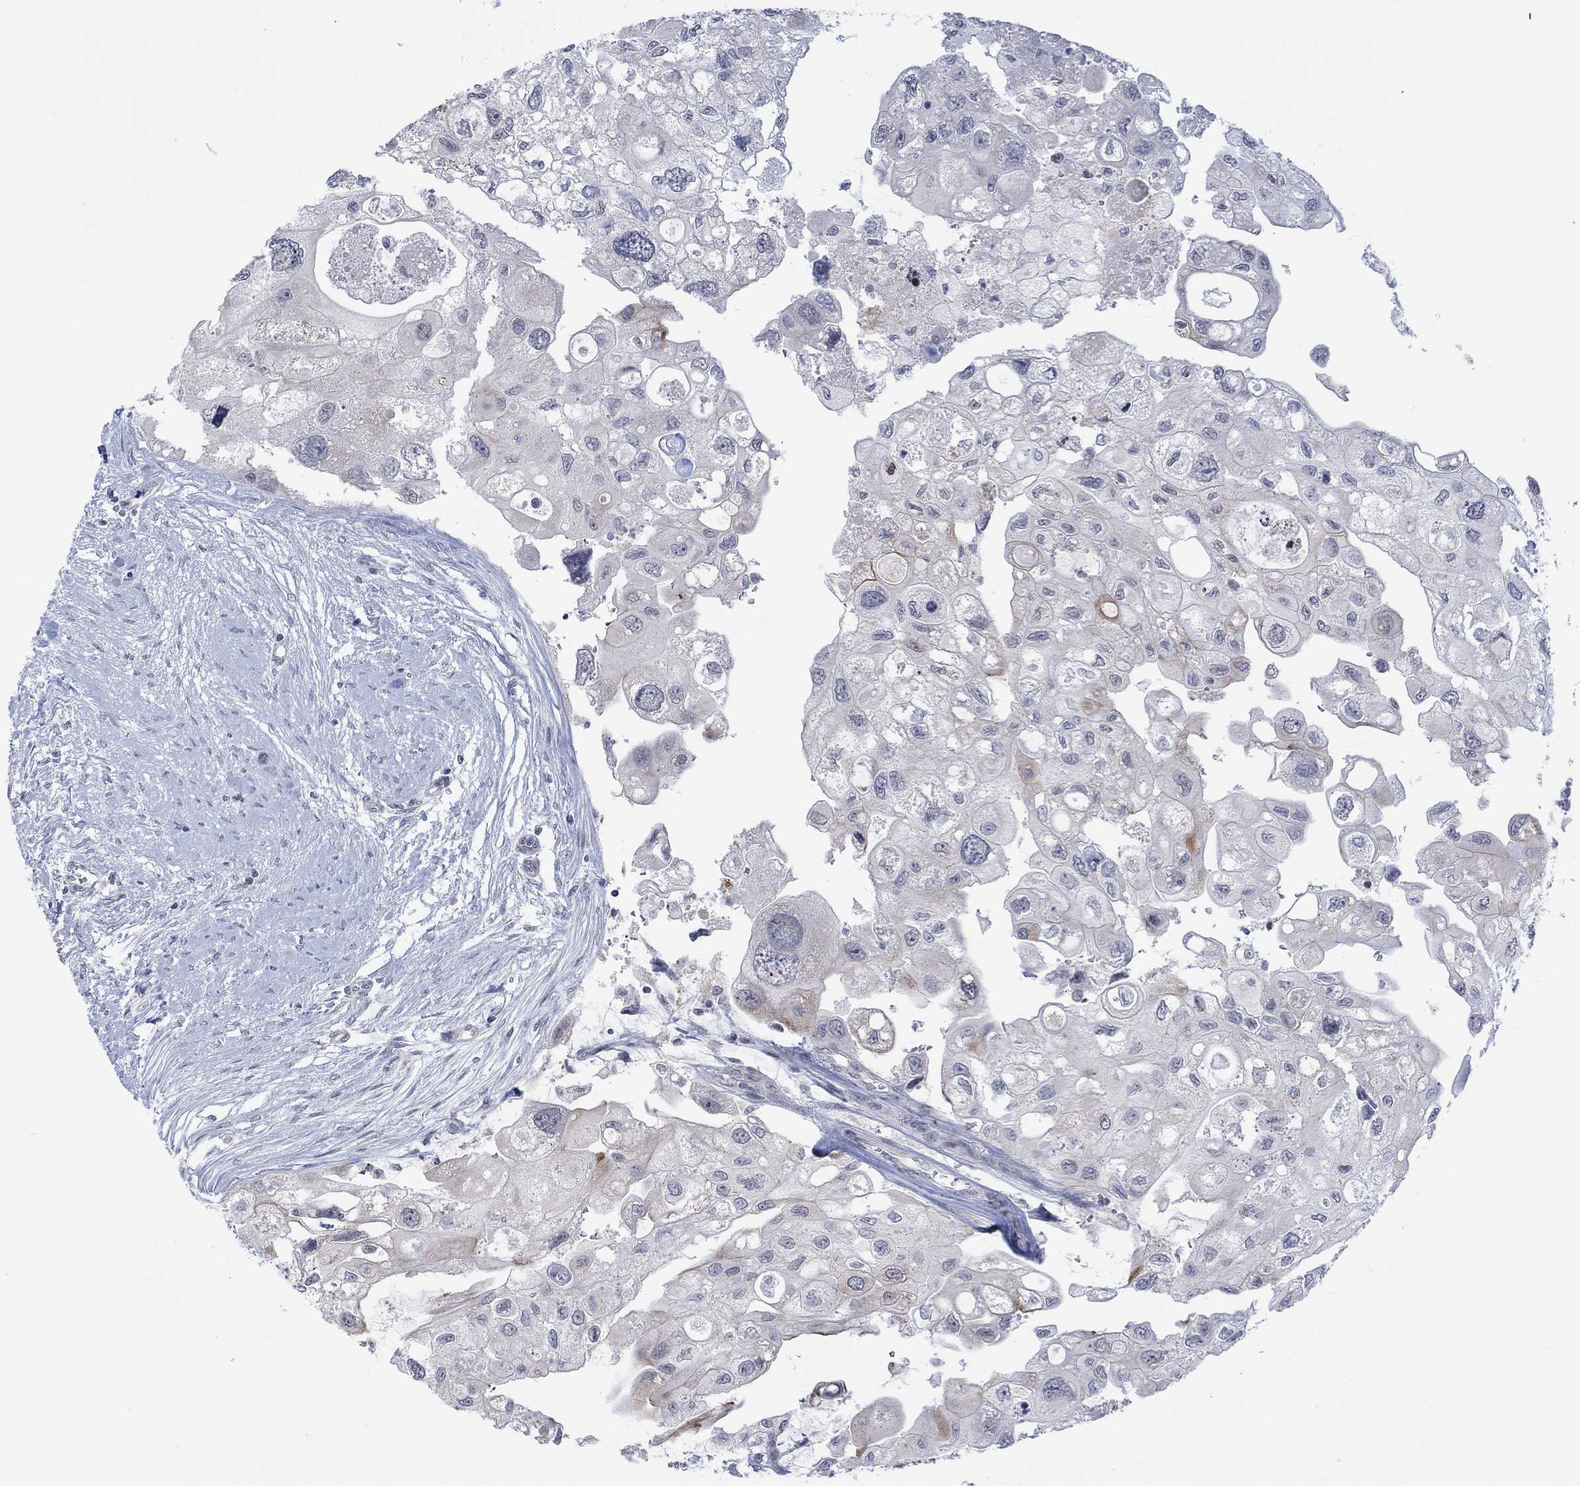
{"staining": {"intensity": "negative", "quantity": "none", "location": "none"}, "tissue": "urothelial cancer", "cell_type": "Tumor cells", "image_type": "cancer", "snomed": [{"axis": "morphology", "description": "Urothelial carcinoma, High grade"}, {"axis": "topography", "description": "Urinary bladder"}], "caption": "Immunohistochemistry (IHC) photomicrograph of urothelial cancer stained for a protein (brown), which exhibits no positivity in tumor cells. Brightfield microscopy of IHC stained with DAB (3,3'-diaminobenzidine) (brown) and hematoxylin (blue), captured at high magnification.", "gene": "DCX", "patient": {"sex": "male", "age": 59}}